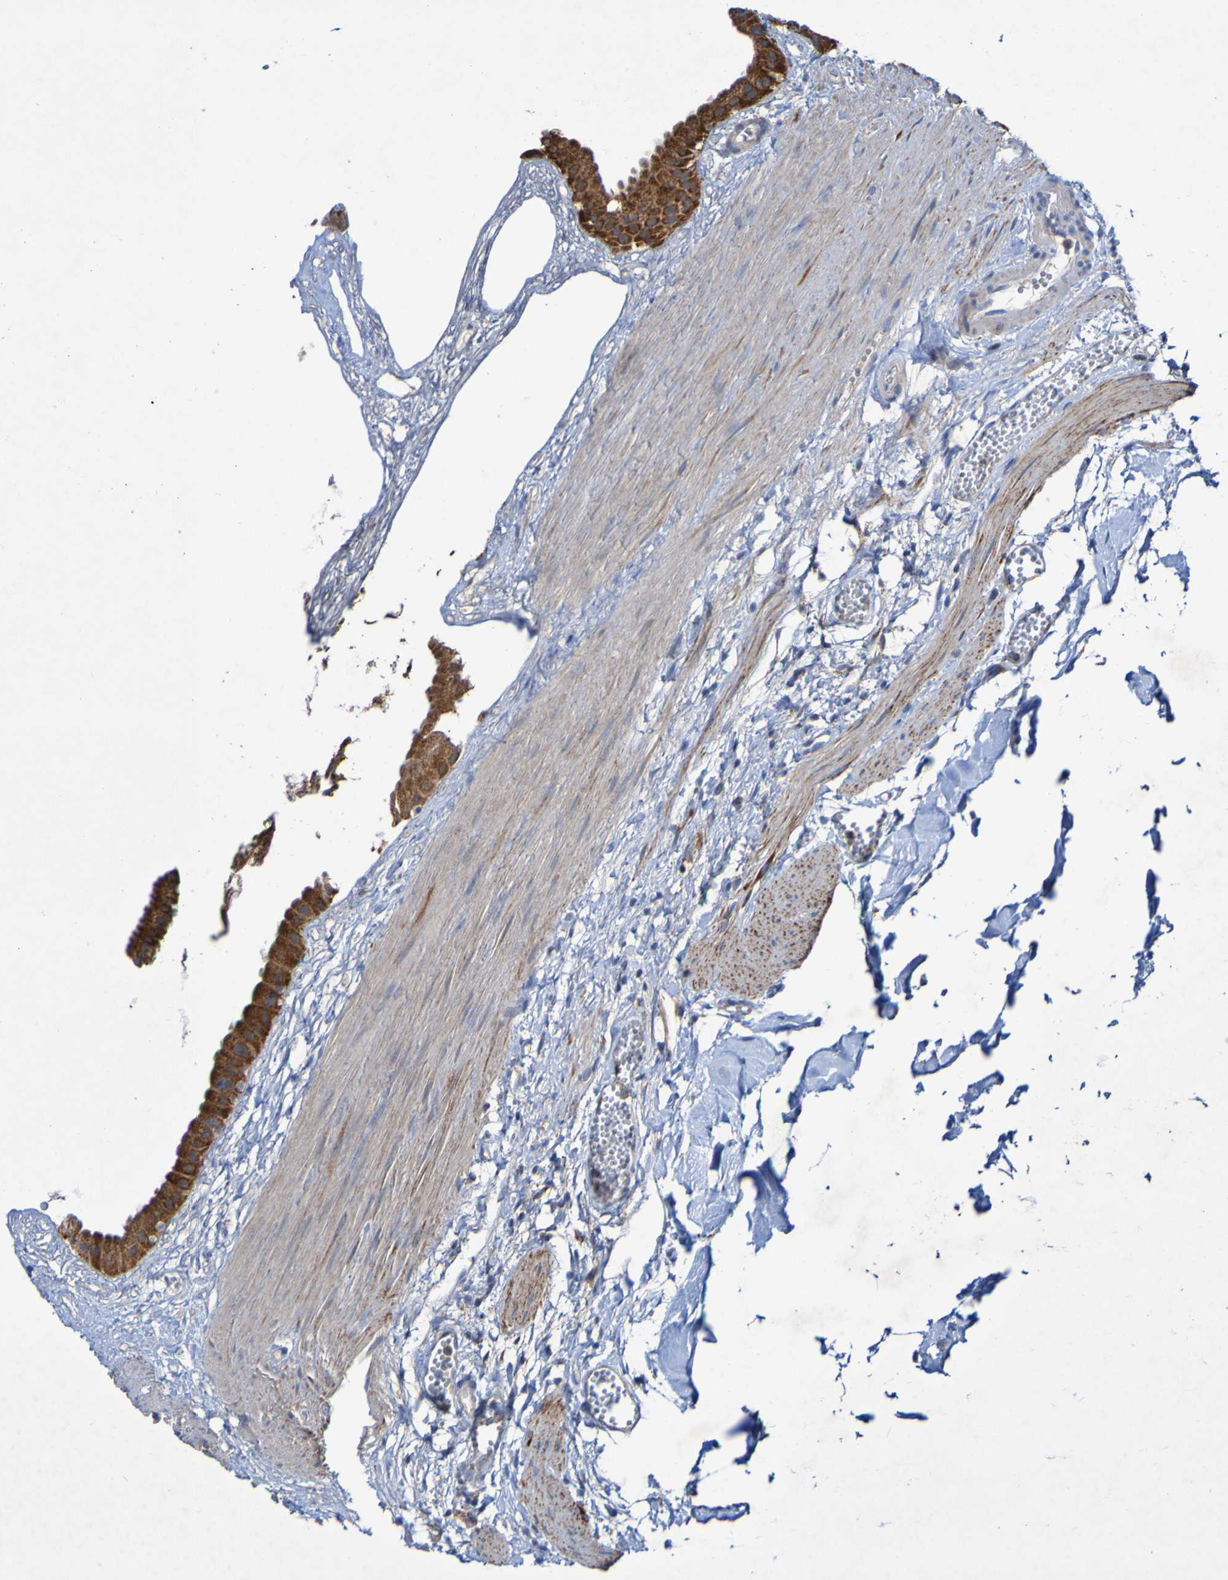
{"staining": {"intensity": "strong", "quantity": ">75%", "location": "cytoplasmic/membranous"}, "tissue": "gallbladder", "cell_type": "Glandular cells", "image_type": "normal", "snomed": [{"axis": "morphology", "description": "Normal tissue, NOS"}, {"axis": "topography", "description": "Gallbladder"}], "caption": "Strong cytoplasmic/membranous expression for a protein is appreciated in approximately >75% of glandular cells of benign gallbladder using immunohistochemistry.", "gene": "CCDC51", "patient": {"sex": "female", "age": 64}}